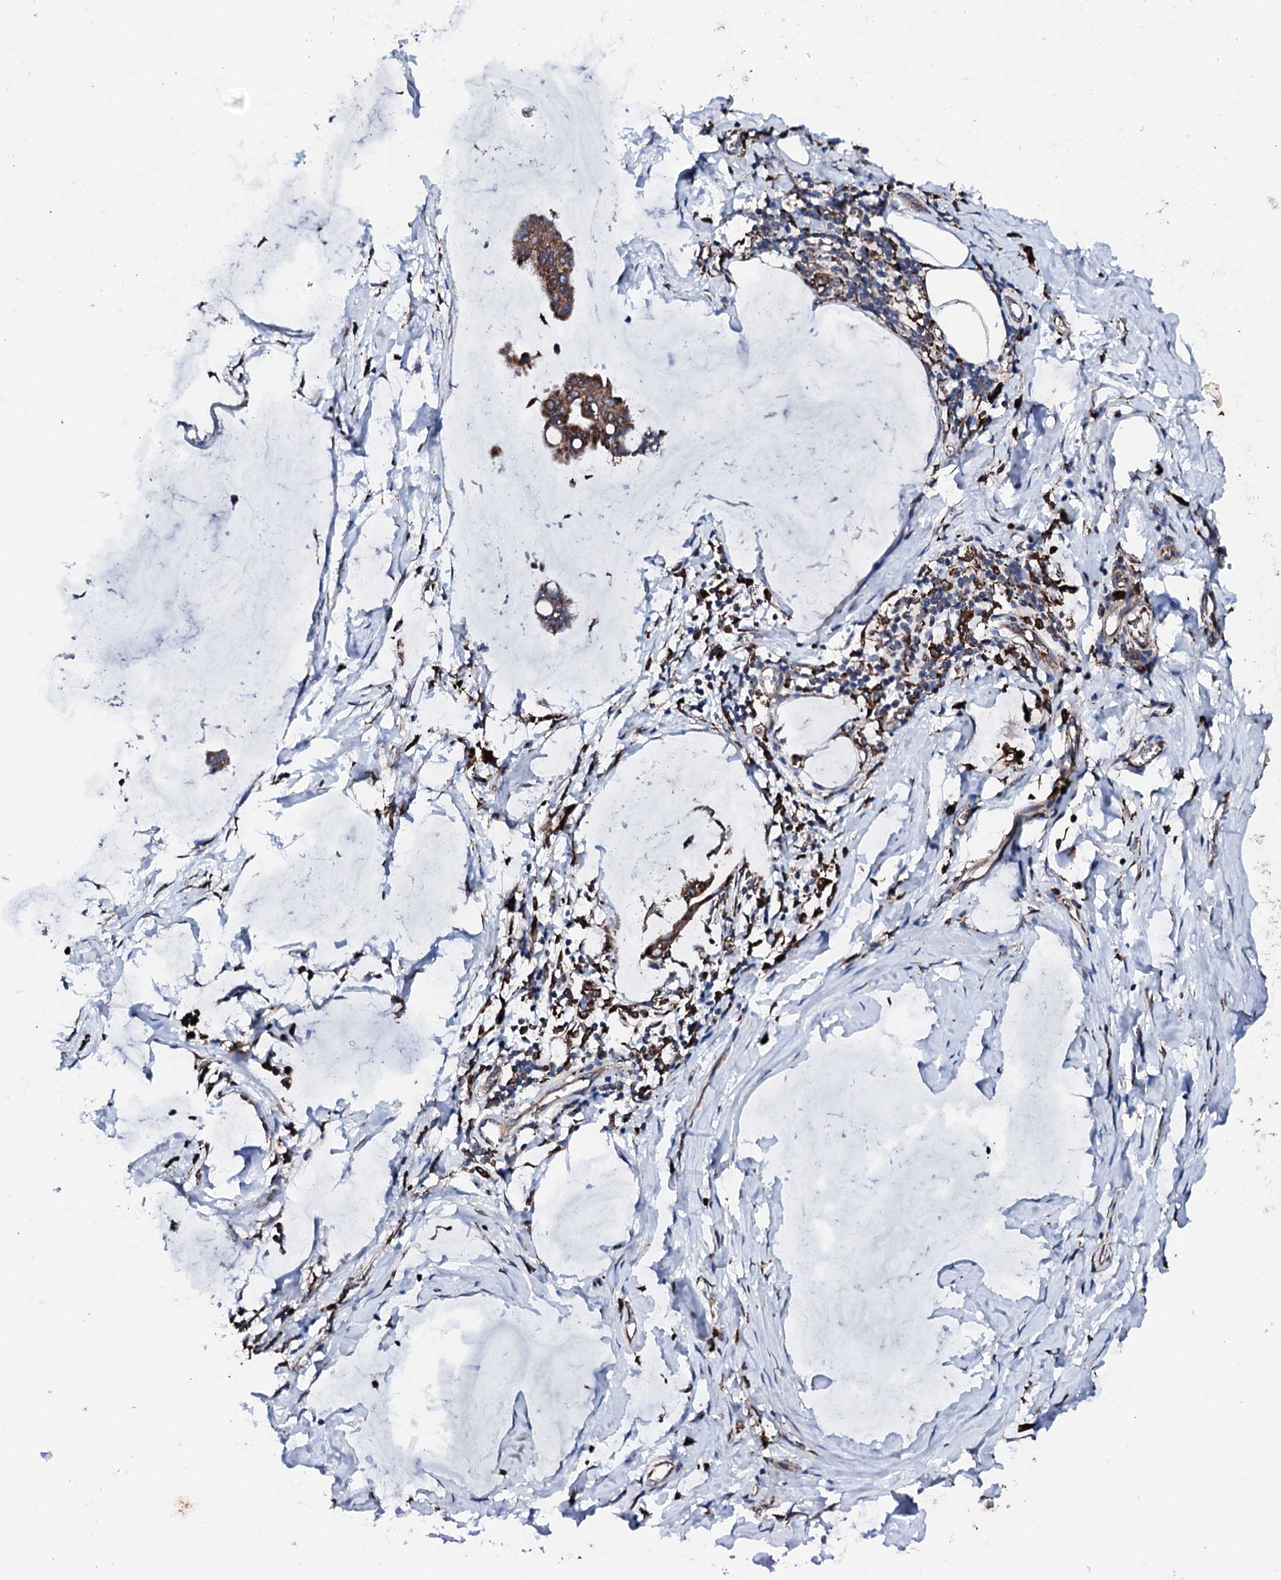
{"staining": {"intensity": "strong", "quantity": ">75%", "location": "cytoplasmic/membranous"}, "tissue": "ovarian cancer", "cell_type": "Tumor cells", "image_type": "cancer", "snomed": [{"axis": "morphology", "description": "Cystadenocarcinoma, mucinous, NOS"}, {"axis": "topography", "description": "Ovary"}], "caption": "This photomicrograph reveals immunohistochemistry (IHC) staining of mucinous cystadenocarcinoma (ovarian), with high strong cytoplasmic/membranous expression in about >75% of tumor cells.", "gene": "AMDHD1", "patient": {"sex": "female", "age": 73}}